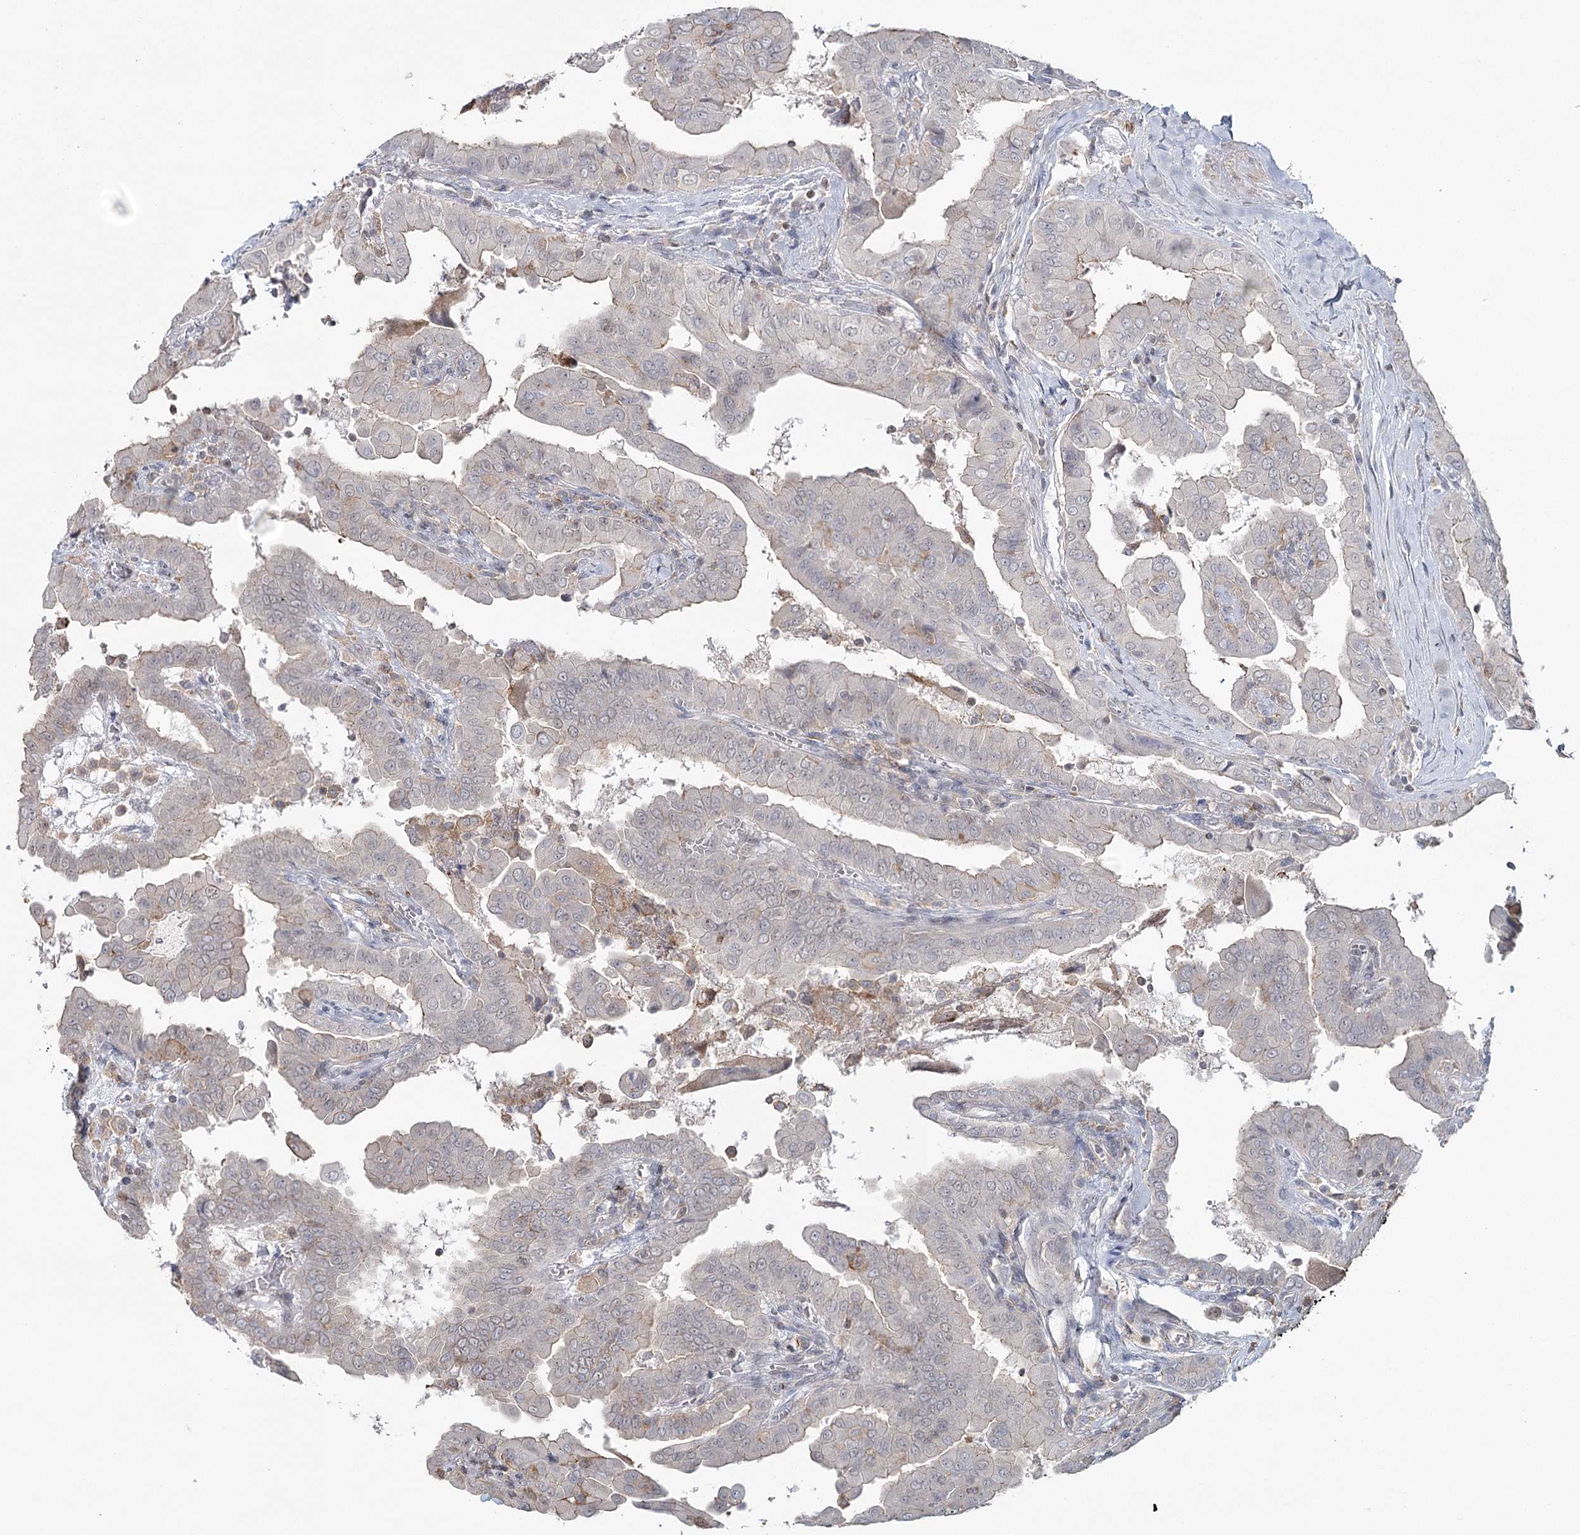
{"staining": {"intensity": "negative", "quantity": "none", "location": "none"}, "tissue": "thyroid cancer", "cell_type": "Tumor cells", "image_type": "cancer", "snomed": [{"axis": "morphology", "description": "Papillary adenocarcinoma, NOS"}, {"axis": "topography", "description": "Thyroid gland"}], "caption": "Photomicrograph shows no significant protein staining in tumor cells of thyroid cancer (papillary adenocarcinoma).", "gene": "ZC3H8", "patient": {"sex": "male", "age": 33}}